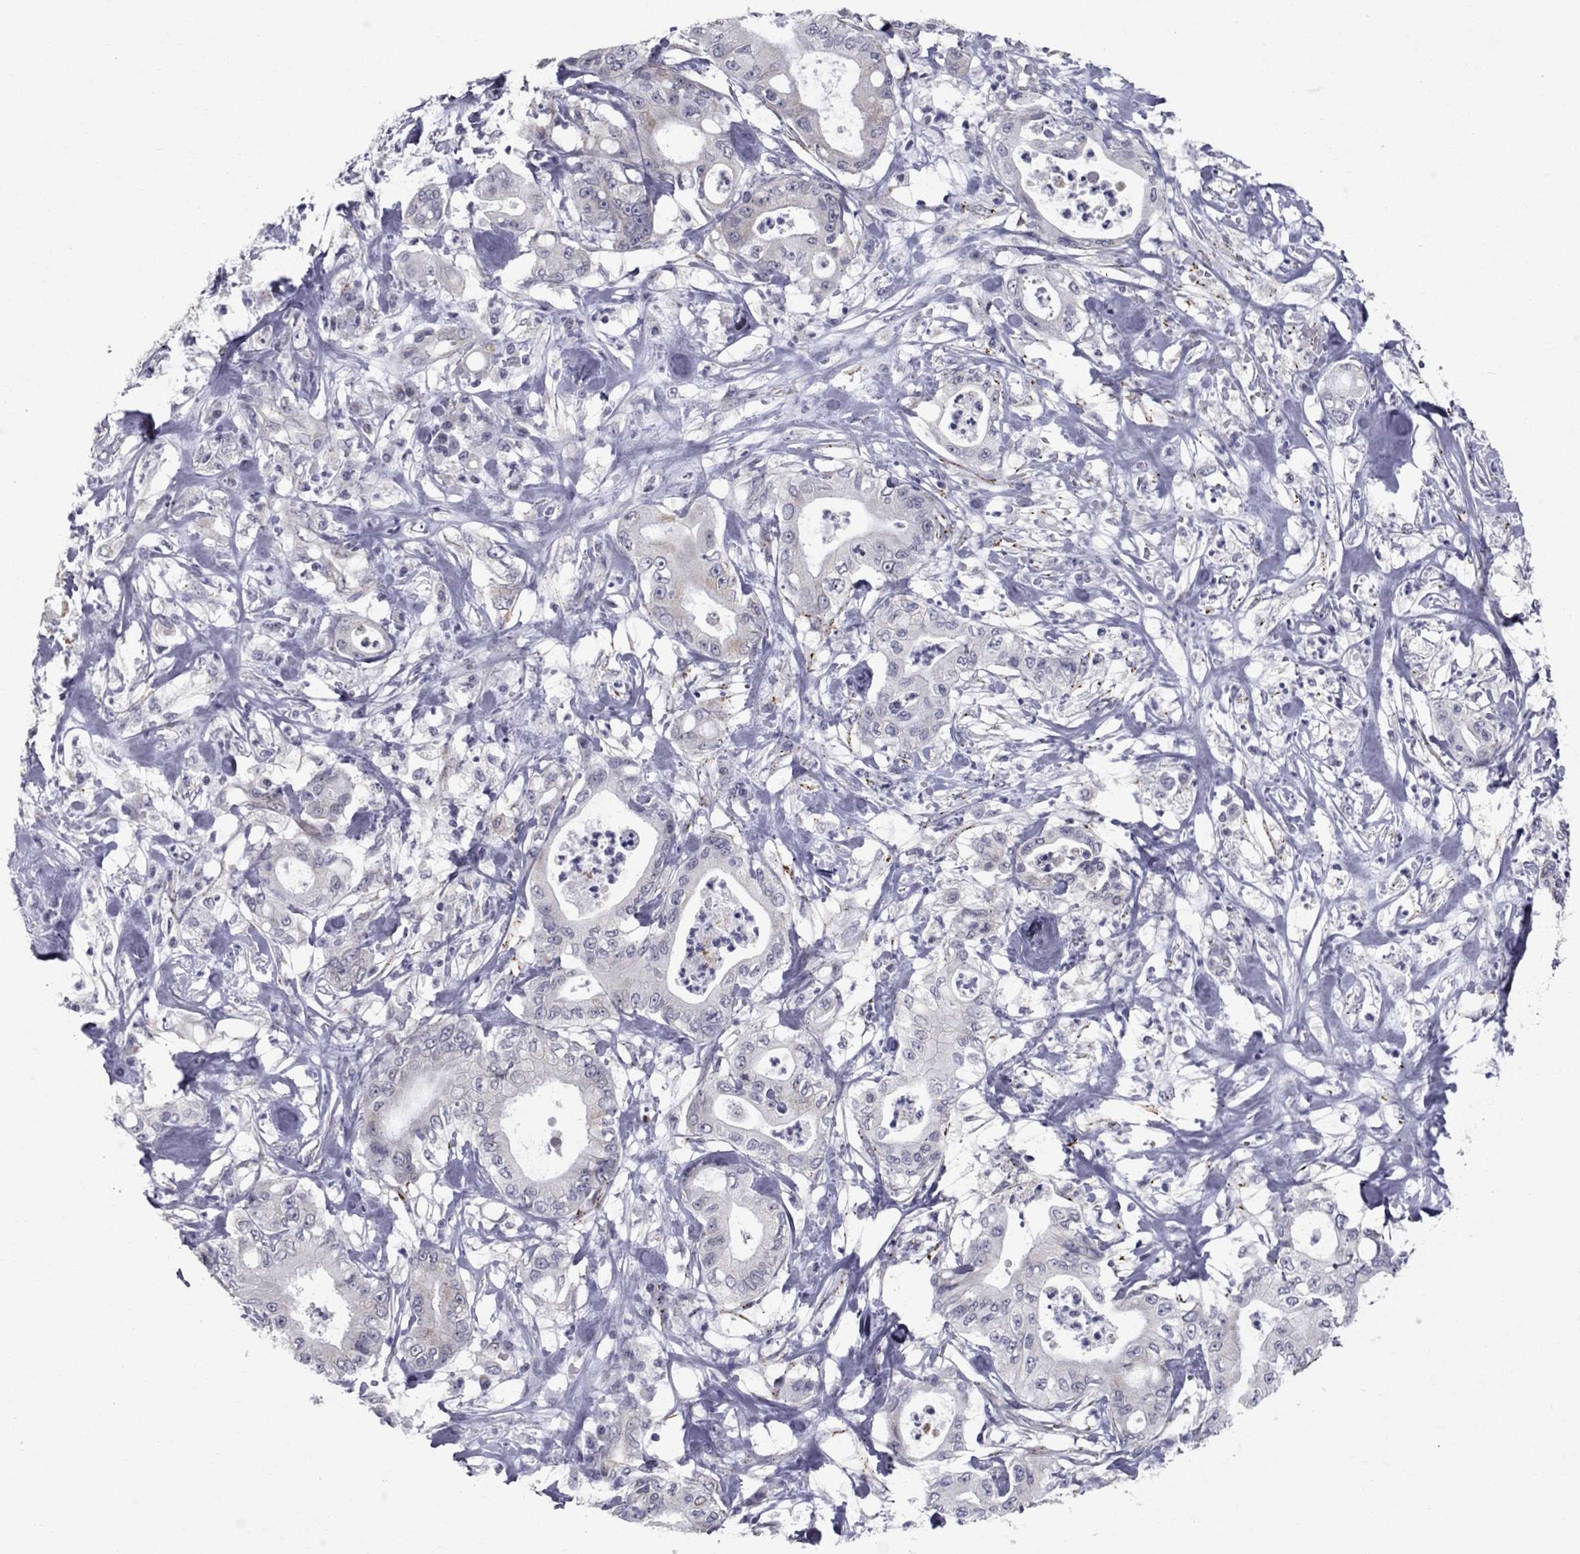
{"staining": {"intensity": "negative", "quantity": "none", "location": "none"}, "tissue": "pancreatic cancer", "cell_type": "Tumor cells", "image_type": "cancer", "snomed": [{"axis": "morphology", "description": "Adenocarcinoma, NOS"}, {"axis": "topography", "description": "Pancreas"}], "caption": "A micrograph of human pancreatic cancer (adenocarcinoma) is negative for staining in tumor cells.", "gene": "CLIC6", "patient": {"sex": "male", "age": 71}}